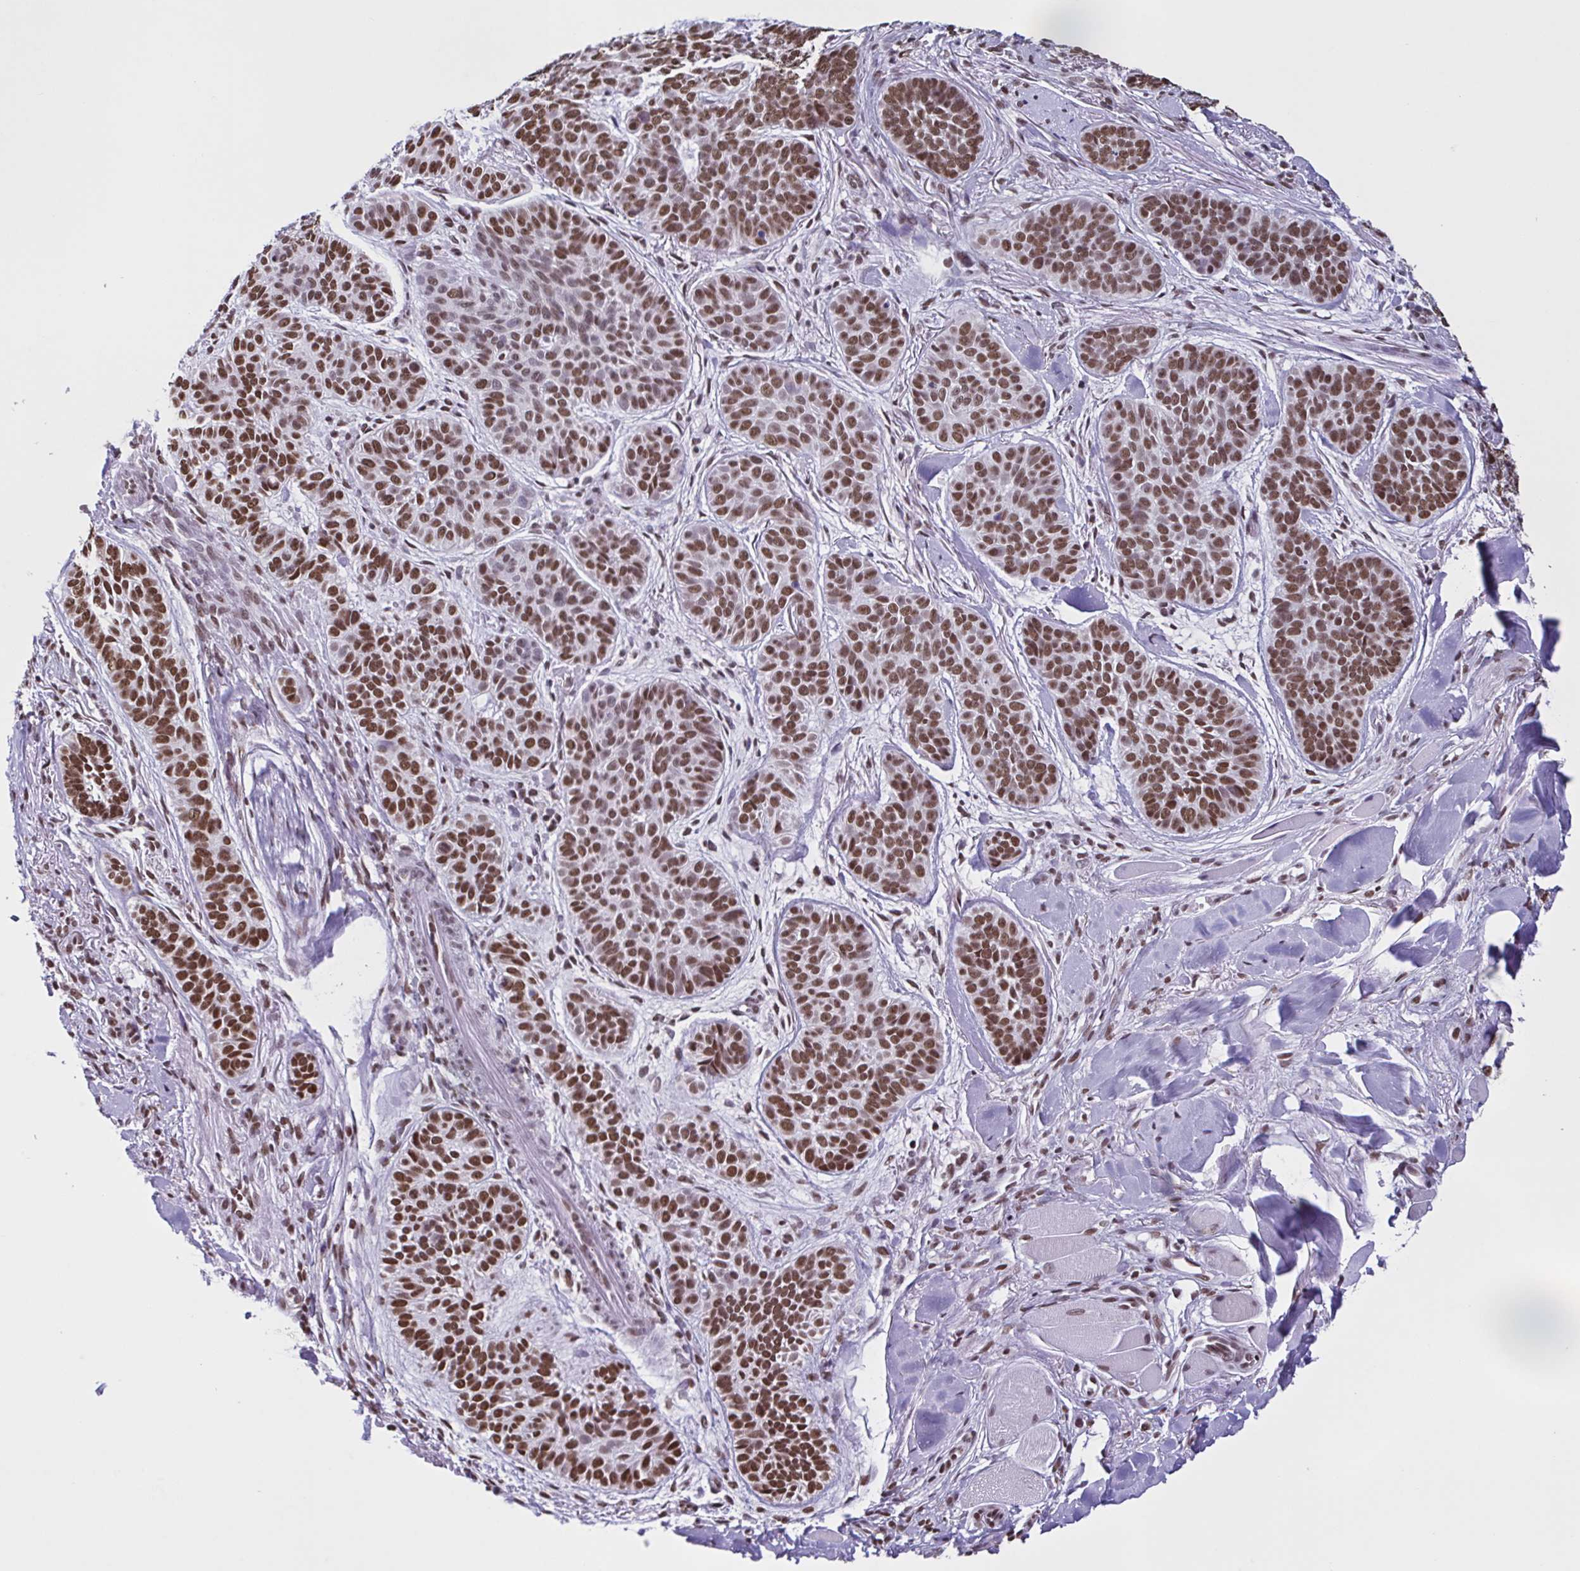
{"staining": {"intensity": "strong", "quantity": ">75%", "location": "nuclear"}, "tissue": "skin cancer", "cell_type": "Tumor cells", "image_type": "cancer", "snomed": [{"axis": "morphology", "description": "Basal cell carcinoma"}, {"axis": "topography", "description": "Skin"}, {"axis": "topography", "description": "Skin of nose"}], "caption": "Brown immunohistochemical staining in skin cancer displays strong nuclear expression in approximately >75% of tumor cells.", "gene": "TIMM21", "patient": {"sex": "female", "age": 81}}